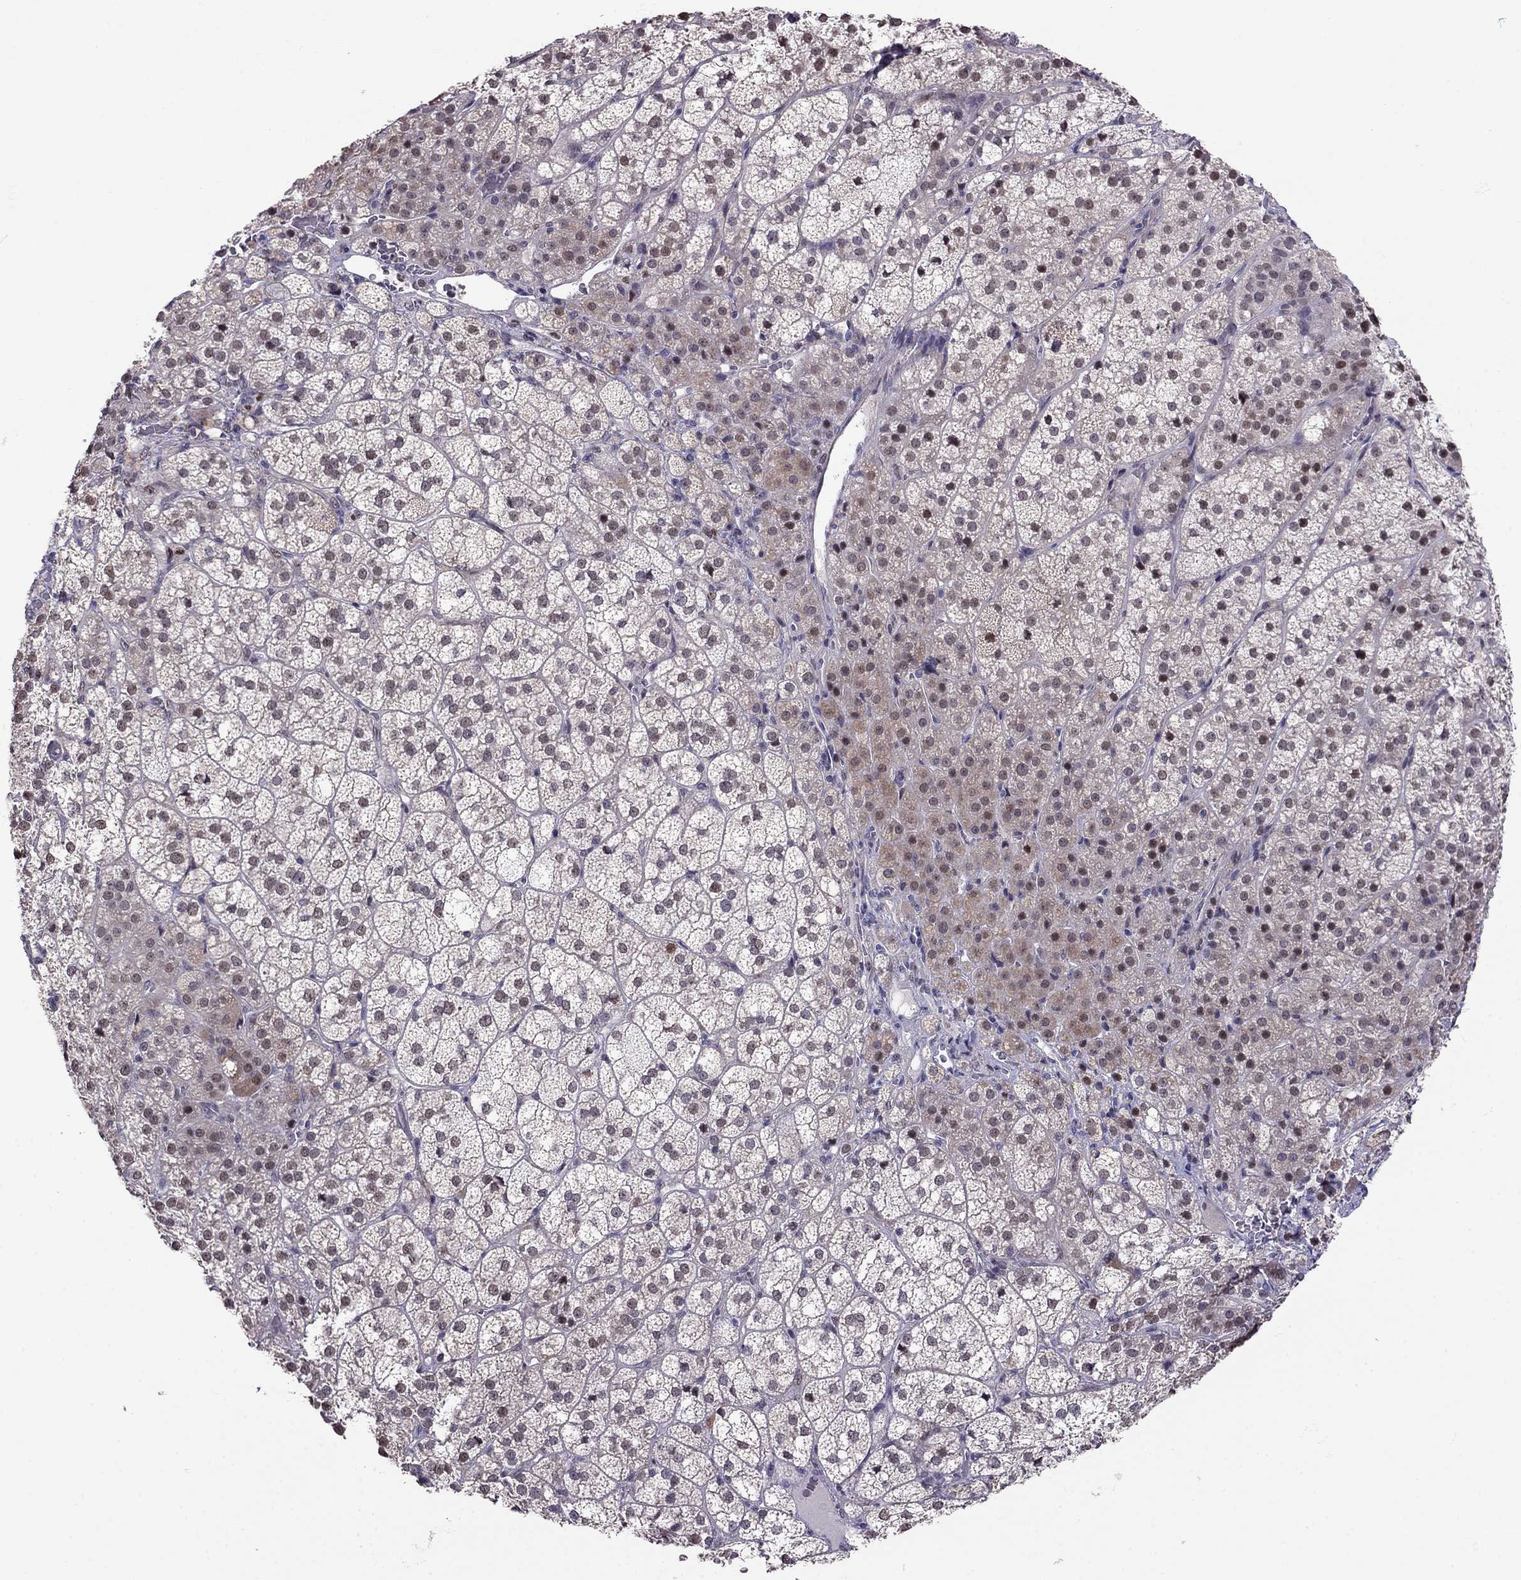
{"staining": {"intensity": "weak", "quantity": "<25%", "location": "cytoplasmic/membranous"}, "tissue": "adrenal gland", "cell_type": "Glandular cells", "image_type": "normal", "snomed": [{"axis": "morphology", "description": "Normal tissue, NOS"}, {"axis": "topography", "description": "Adrenal gland"}], "caption": "Histopathology image shows no protein staining in glandular cells of benign adrenal gland. The staining is performed using DAB brown chromogen with nuclei counter-stained in using hematoxylin.", "gene": "LRRC39", "patient": {"sex": "female", "age": 60}}